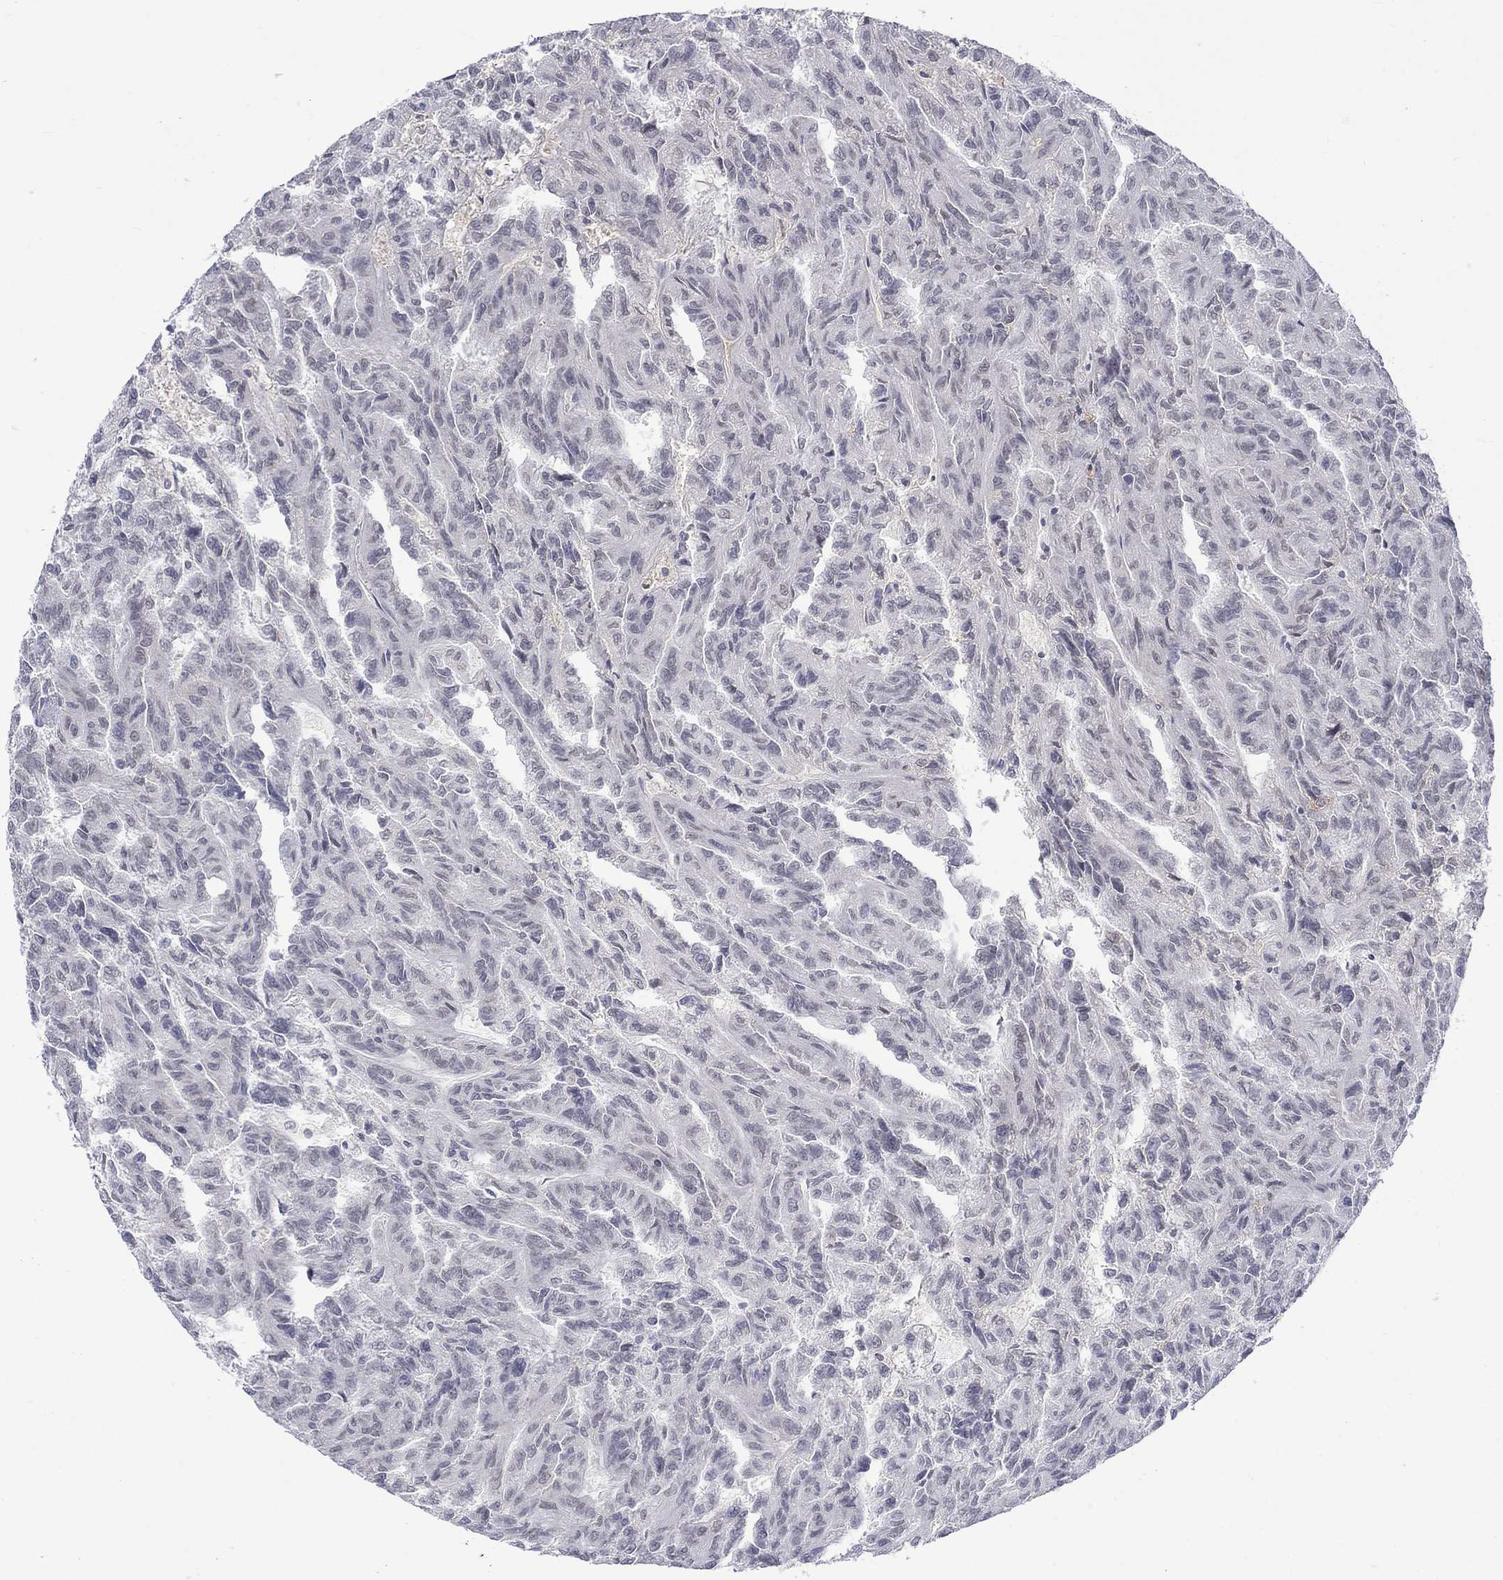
{"staining": {"intensity": "negative", "quantity": "none", "location": "none"}, "tissue": "renal cancer", "cell_type": "Tumor cells", "image_type": "cancer", "snomed": [{"axis": "morphology", "description": "Adenocarcinoma, NOS"}, {"axis": "topography", "description": "Kidney"}], "caption": "Adenocarcinoma (renal) stained for a protein using immunohistochemistry (IHC) reveals no expression tumor cells.", "gene": "NSMF", "patient": {"sex": "male", "age": 79}}